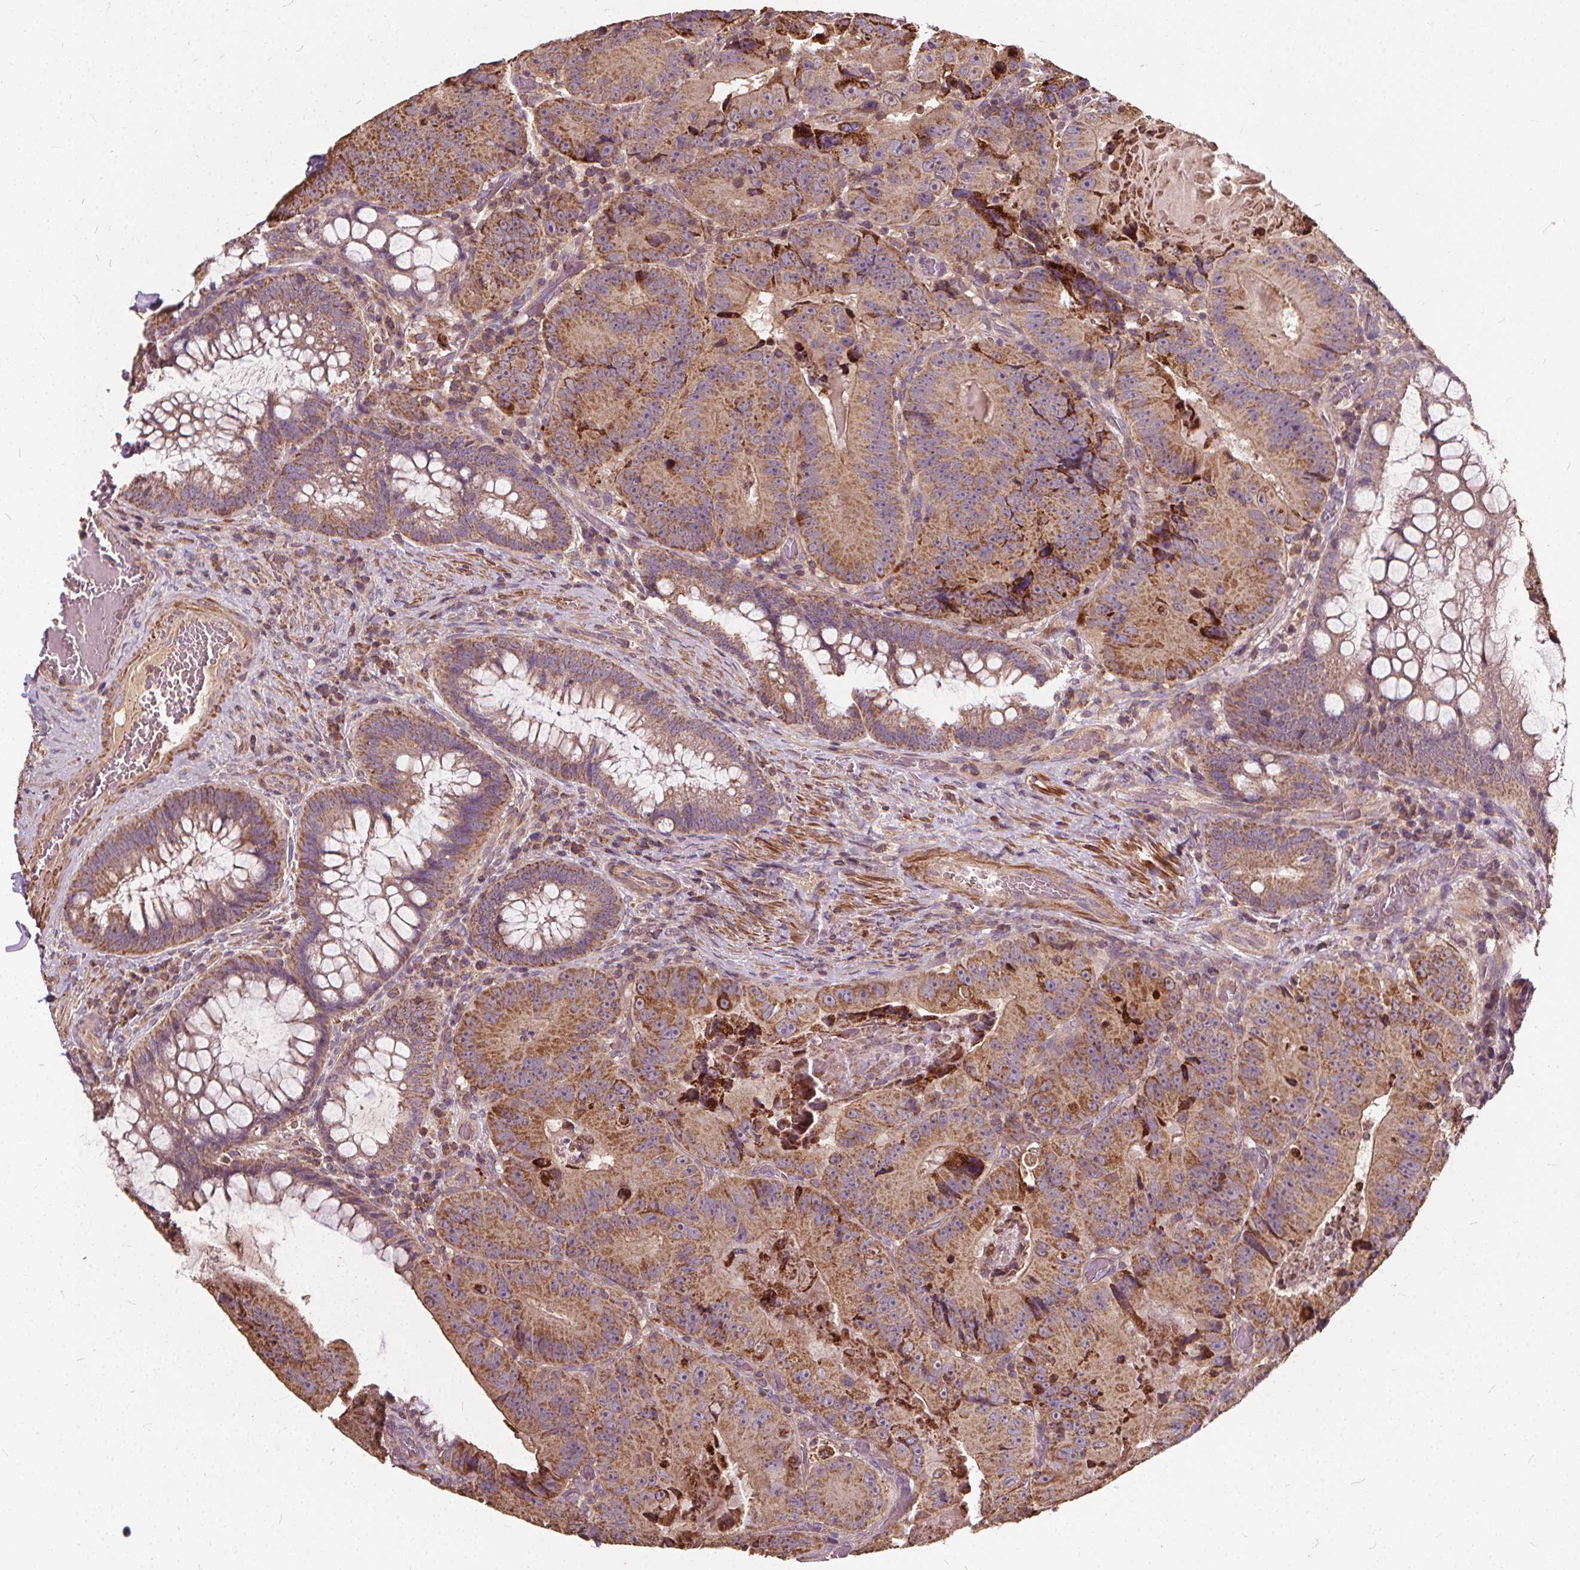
{"staining": {"intensity": "moderate", "quantity": ">75%", "location": "cytoplasmic/membranous"}, "tissue": "colorectal cancer", "cell_type": "Tumor cells", "image_type": "cancer", "snomed": [{"axis": "morphology", "description": "Adenocarcinoma, NOS"}, {"axis": "topography", "description": "Colon"}], "caption": "Colorectal adenocarcinoma tissue reveals moderate cytoplasmic/membranous expression in approximately >75% of tumor cells, visualized by immunohistochemistry.", "gene": "ORAI2", "patient": {"sex": "female", "age": 86}}